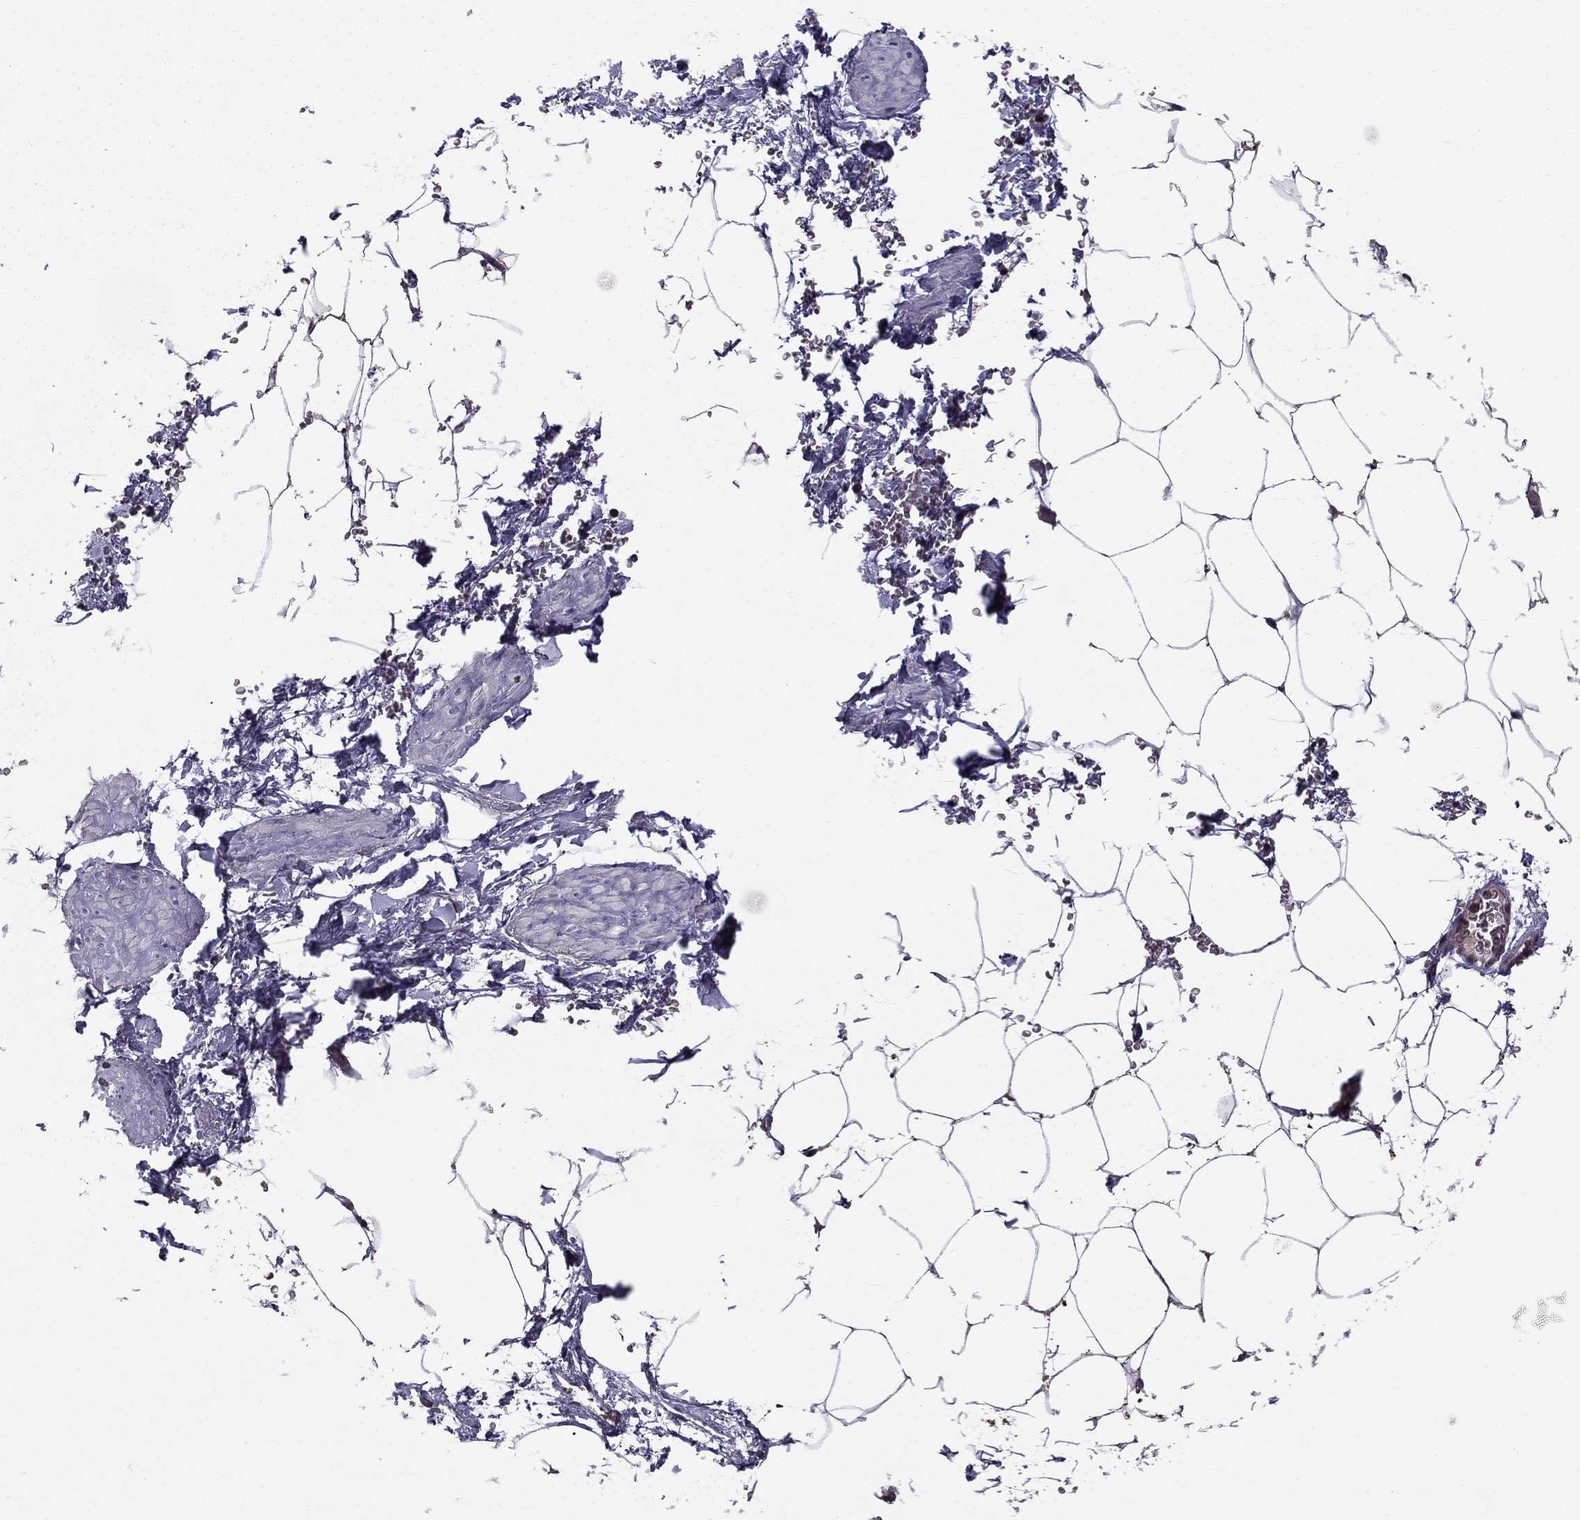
{"staining": {"intensity": "negative", "quantity": "none", "location": "none"}, "tissue": "adipose tissue", "cell_type": "Adipocytes", "image_type": "normal", "snomed": [{"axis": "morphology", "description": "Normal tissue, NOS"}, {"axis": "topography", "description": "Soft tissue"}, {"axis": "topography", "description": "Adipose tissue"}, {"axis": "topography", "description": "Vascular tissue"}, {"axis": "topography", "description": "Peripheral nerve tissue"}], "caption": "Histopathology image shows no protein positivity in adipocytes of unremarkable adipose tissue. (DAB immunohistochemistry (IHC), high magnification).", "gene": "SHMT1", "patient": {"sex": "male", "age": 68}}